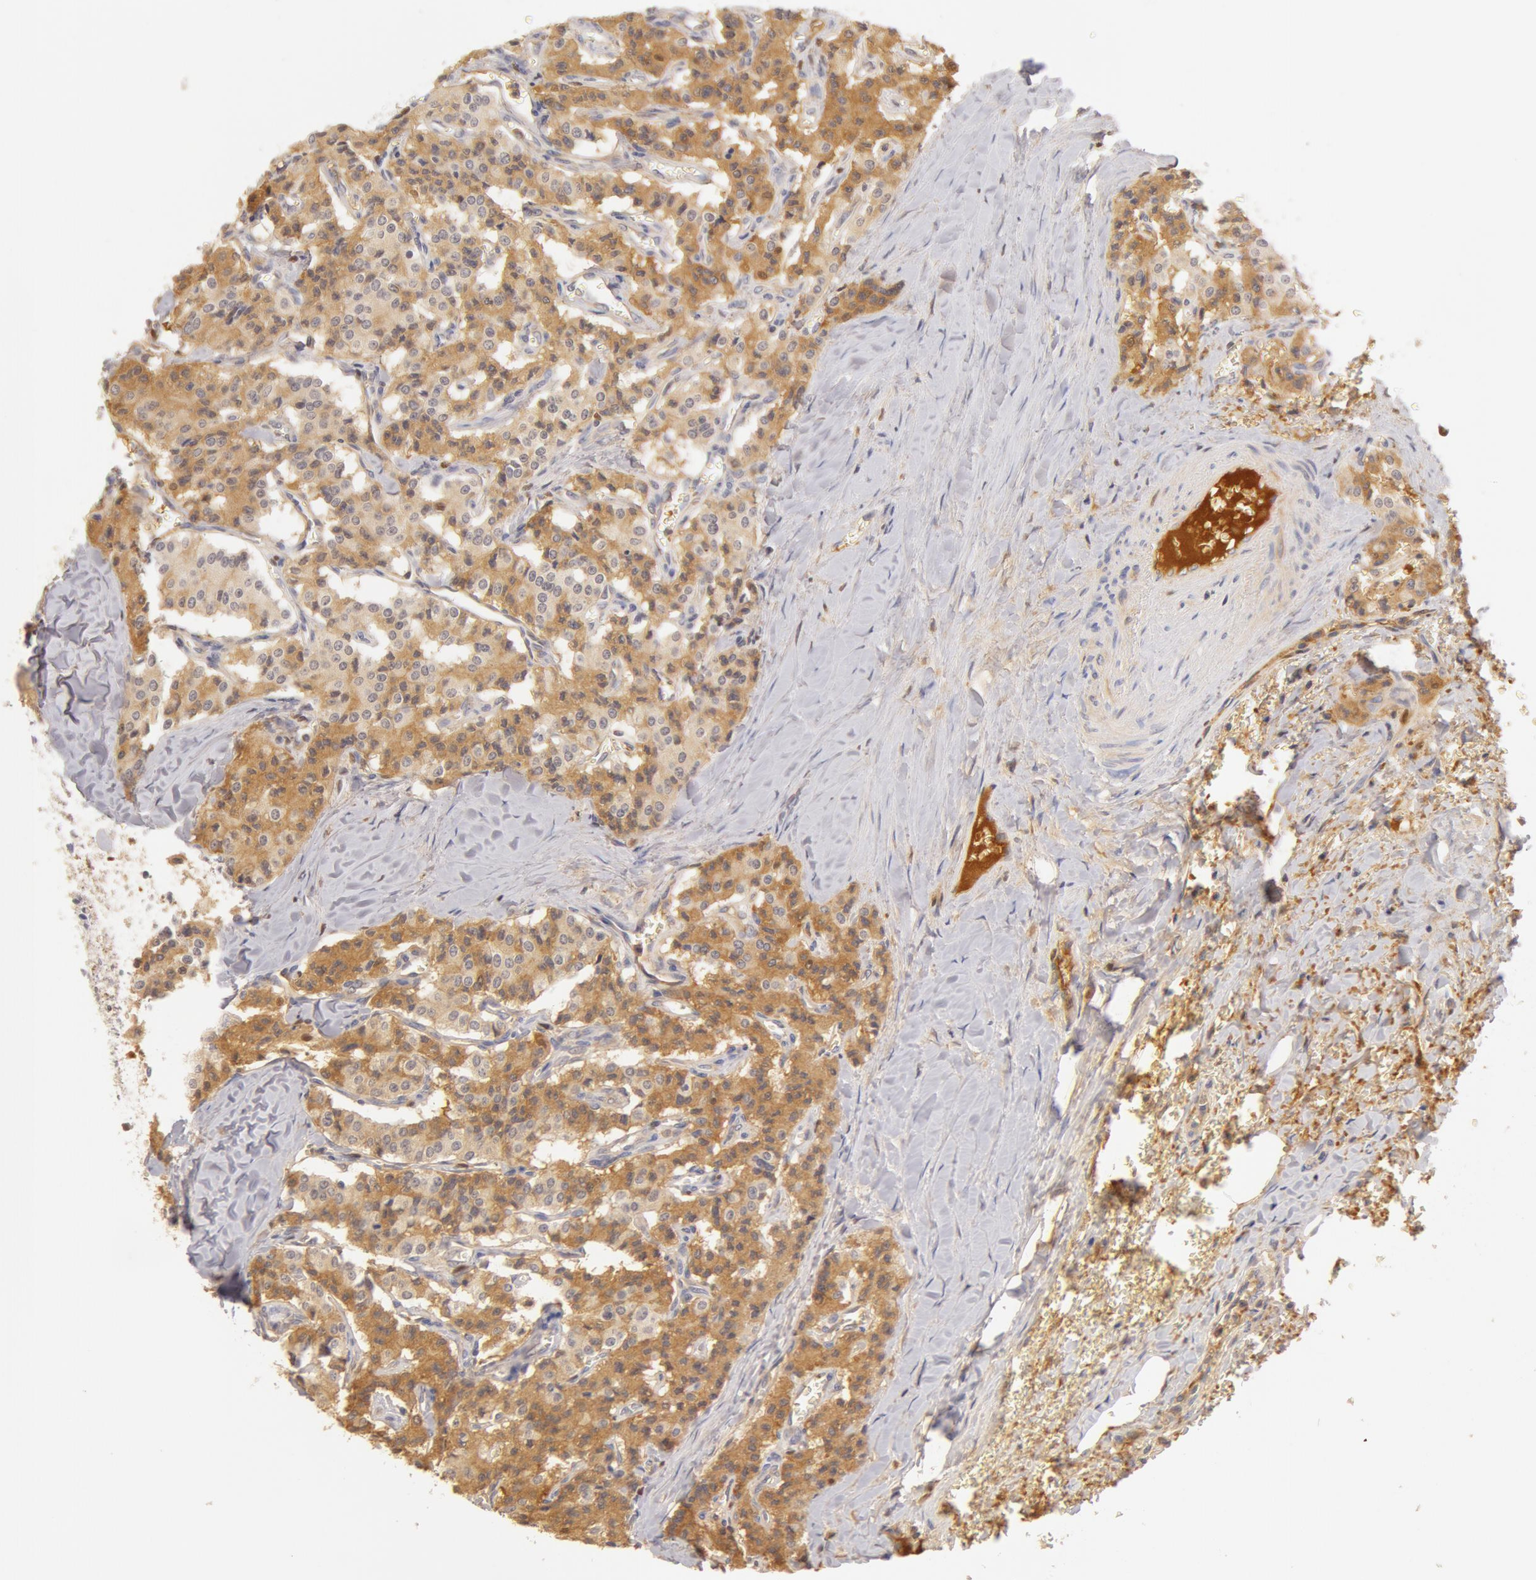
{"staining": {"intensity": "weak", "quantity": ">75%", "location": "cytoplasmic/membranous"}, "tissue": "carcinoid", "cell_type": "Tumor cells", "image_type": "cancer", "snomed": [{"axis": "morphology", "description": "Carcinoid, malignant, NOS"}, {"axis": "topography", "description": "Bronchus"}], "caption": "Brown immunohistochemical staining in malignant carcinoid exhibits weak cytoplasmic/membranous positivity in approximately >75% of tumor cells.", "gene": "AHSG", "patient": {"sex": "male", "age": 55}}